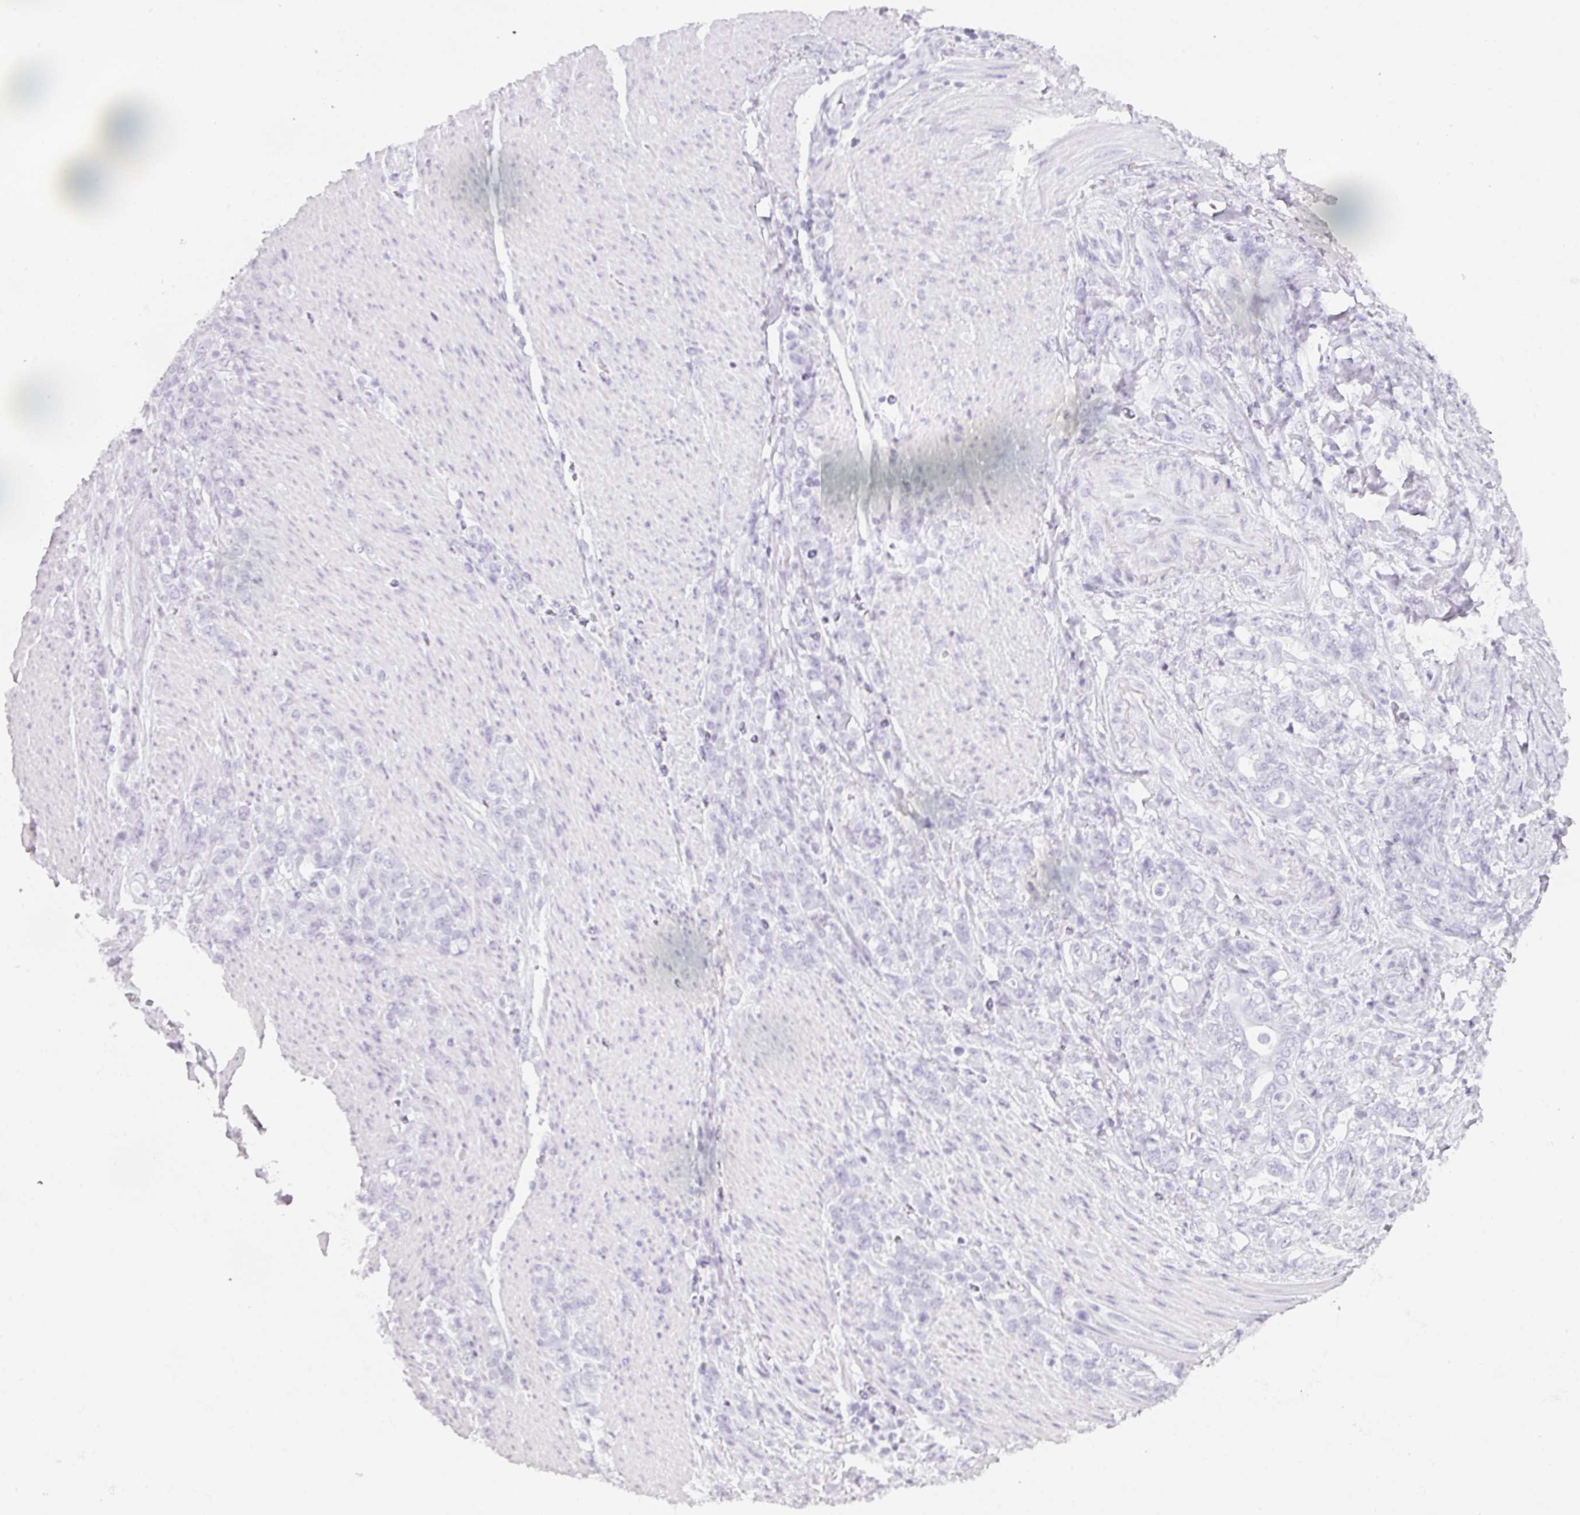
{"staining": {"intensity": "negative", "quantity": "none", "location": "none"}, "tissue": "stomach cancer", "cell_type": "Tumor cells", "image_type": "cancer", "snomed": [{"axis": "morphology", "description": "Adenocarcinoma, NOS"}, {"axis": "topography", "description": "Stomach"}], "caption": "A micrograph of stomach cancer (adenocarcinoma) stained for a protein reveals no brown staining in tumor cells.", "gene": "TMEM42", "patient": {"sex": "female", "age": 79}}